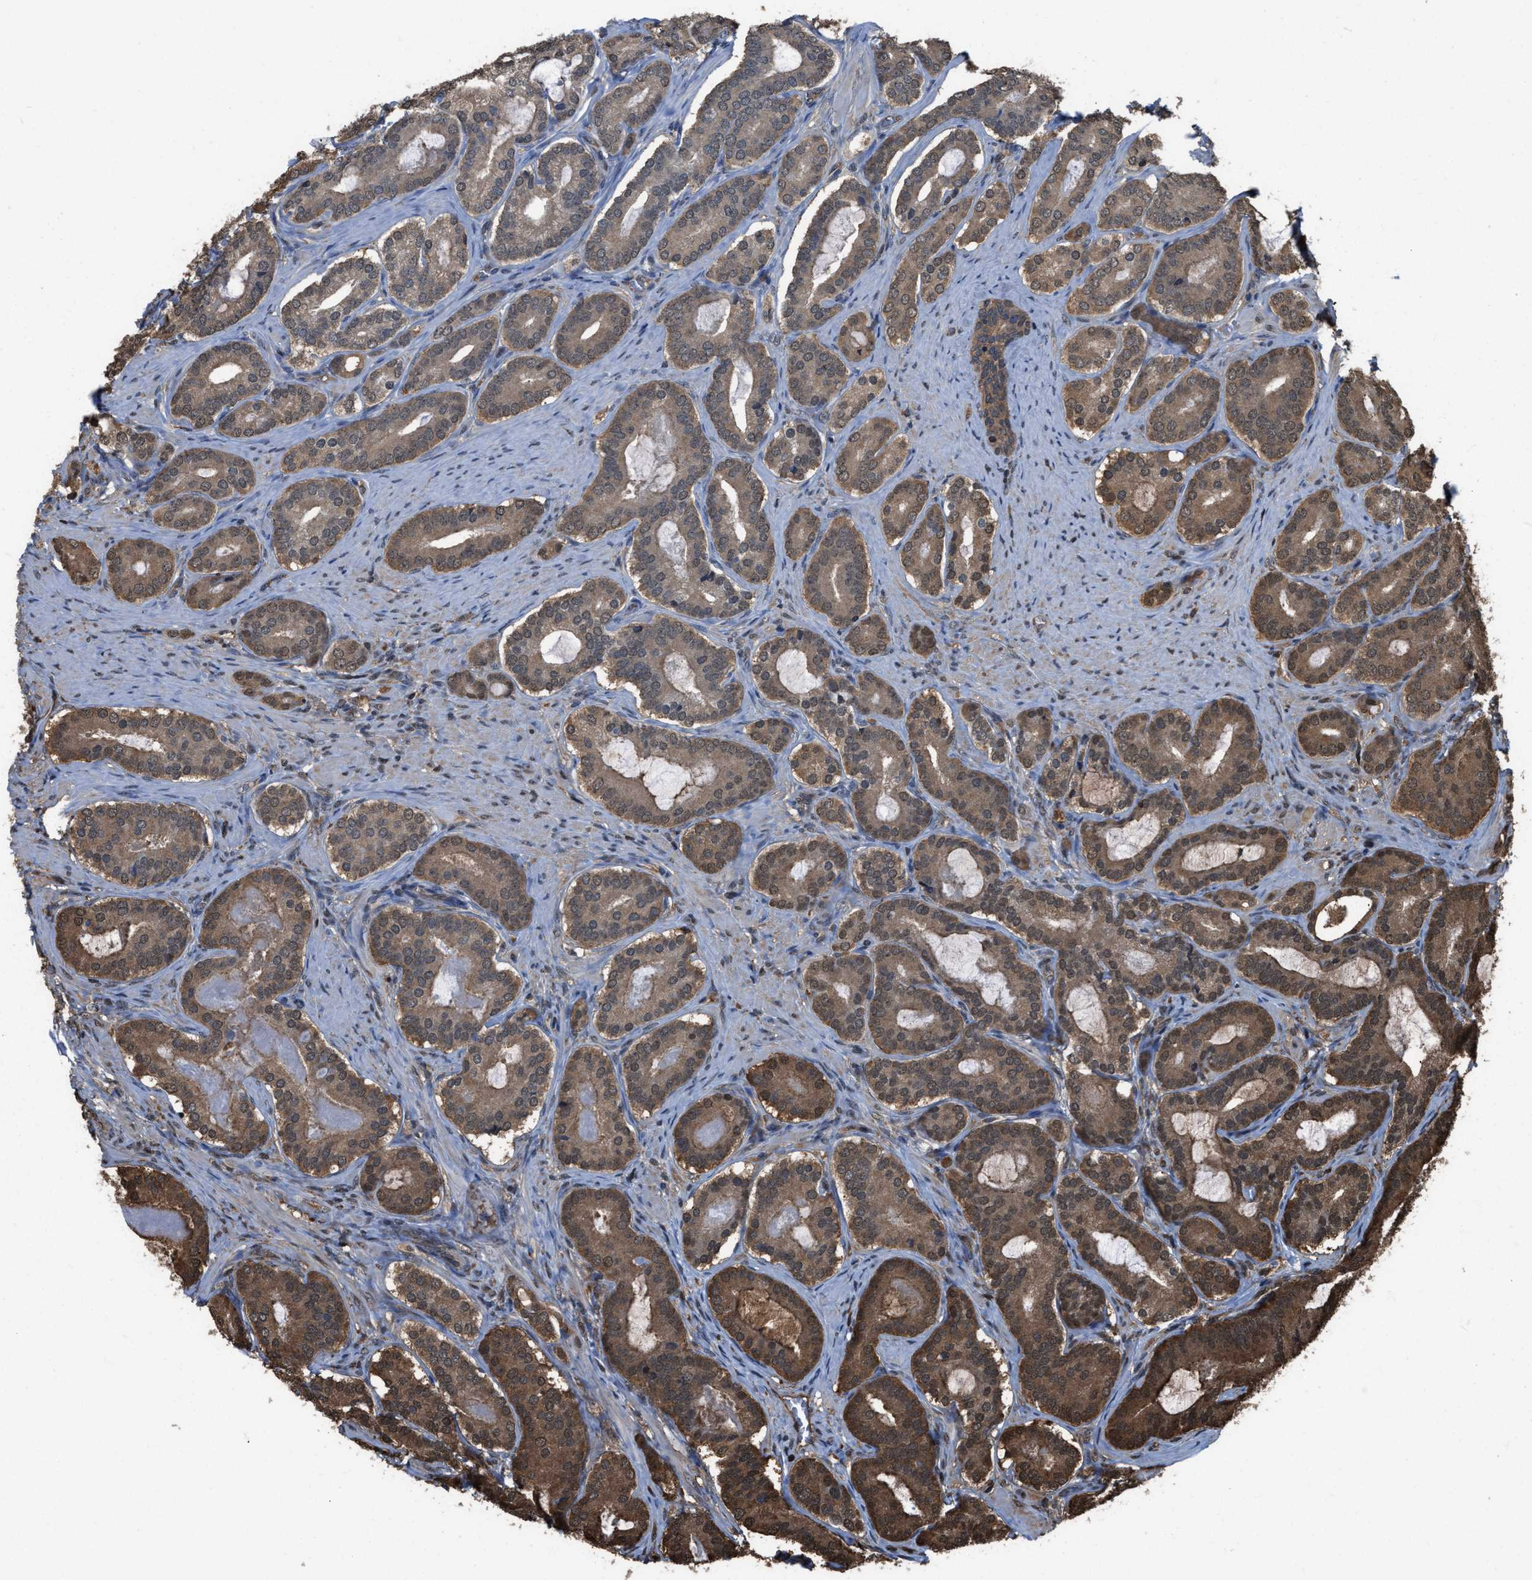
{"staining": {"intensity": "moderate", "quantity": ">75%", "location": "cytoplasmic/membranous"}, "tissue": "prostate cancer", "cell_type": "Tumor cells", "image_type": "cancer", "snomed": [{"axis": "morphology", "description": "Adenocarcinoma, High grade"}, {"axis": "topography", "description": "Prostate"}], "caption": "An image showing moderate cytoplasmic/membranous expression in approximately >75% of tumor cells in adenocarcinoma (high-grade) (prostate), as visualized by brown immunohistochemical staining.", "gene": "FNTA", "patient": {"sex": "male", "age": 60}}